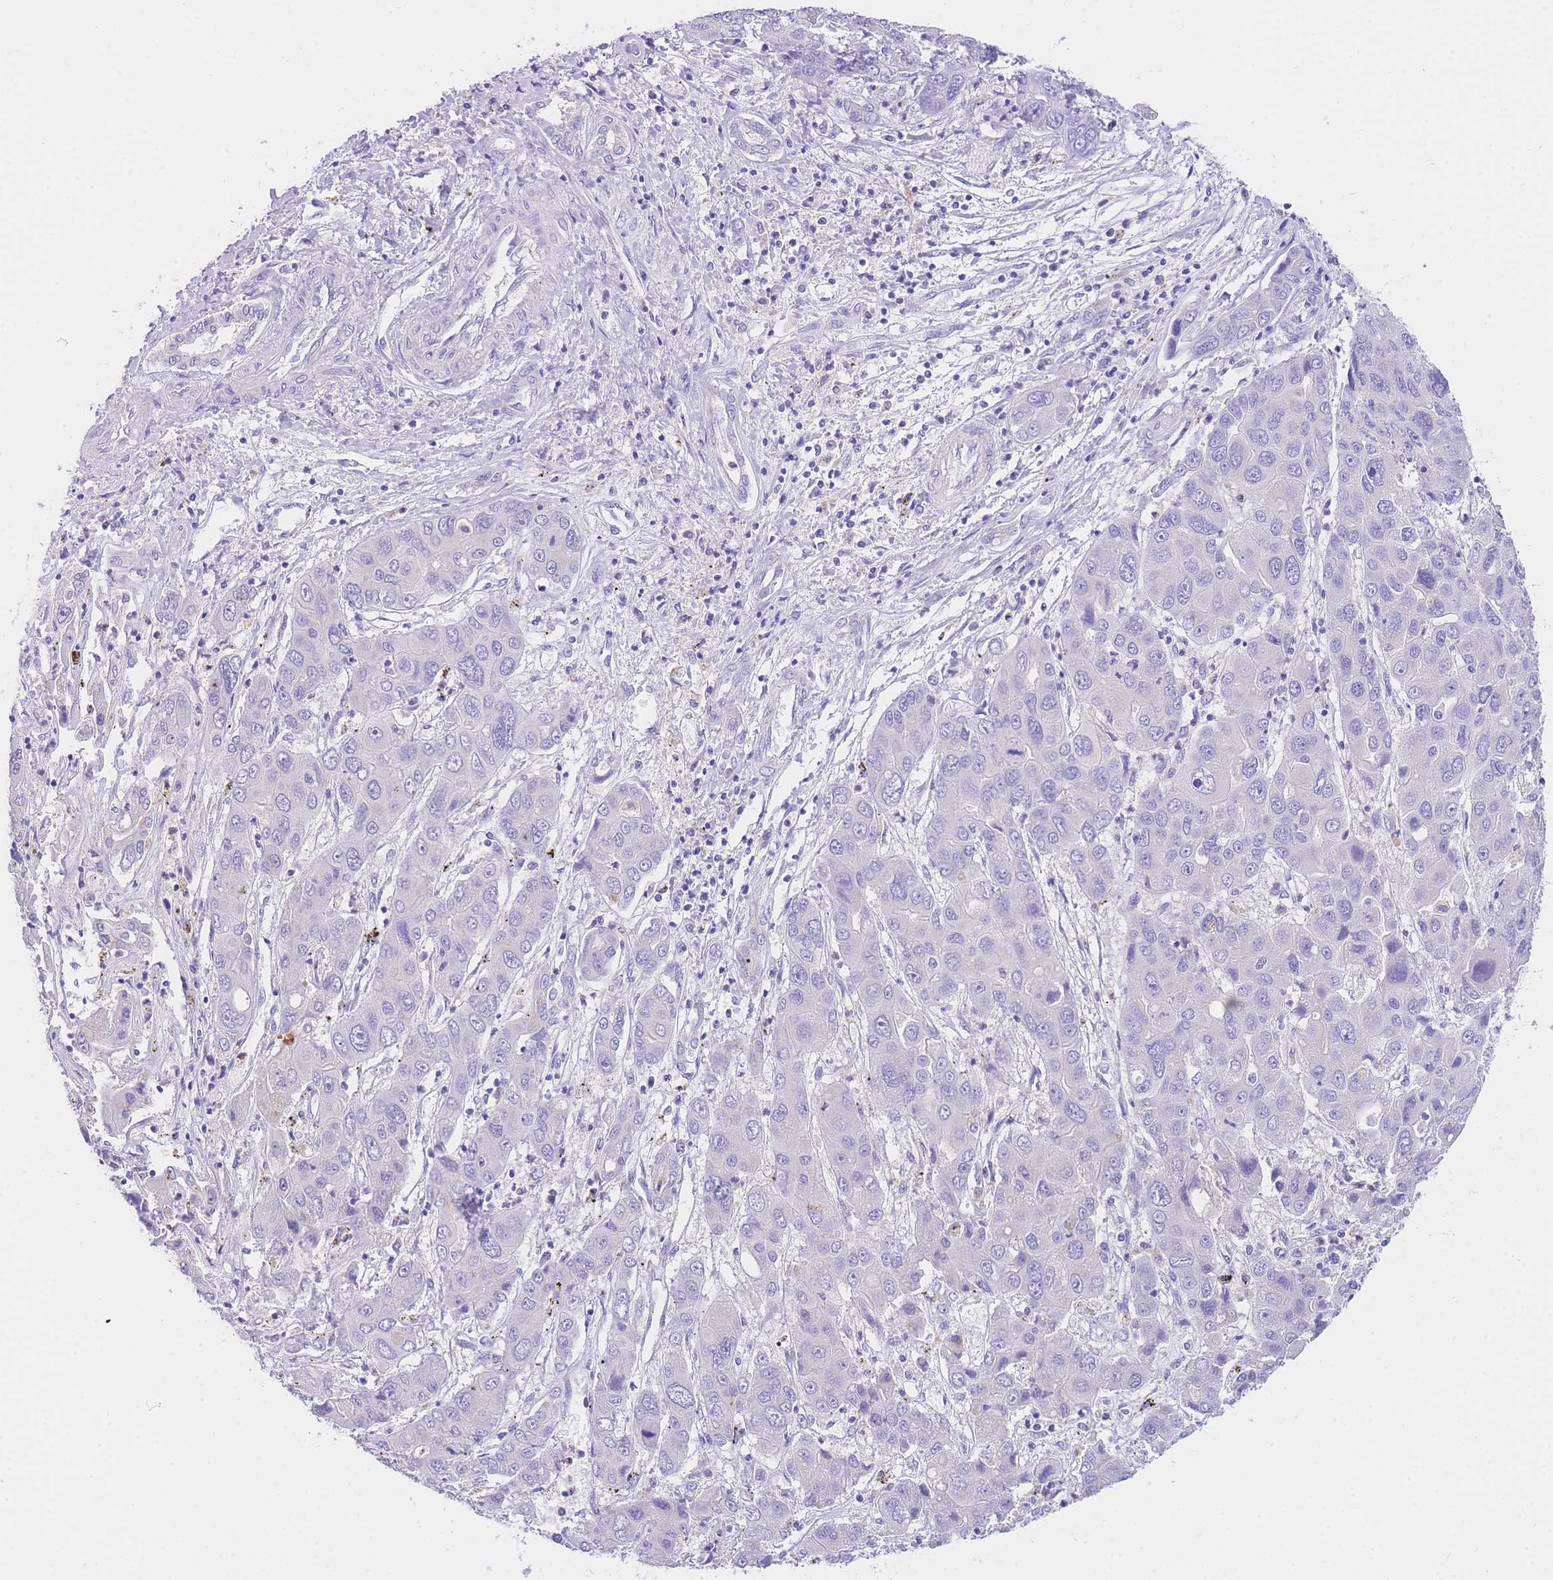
{"staining": {"intensity": "negative", "quantity": "none", "location": "none"}, "tissue": "liver cancer", "cell_type": "Tumor cells", "image_type": "cancer", "snomed": [{"axis": "morphology", "description": "Cholangiocarcinoma"}, {"axis": "topography", "description": "Liver"}], "caption": "A high-resolution image shows immunohistochemistry (IHC) staining of liver cholangiocarcinoma, which displays no significant positivity in tumor cells.", "gene": "EPN2", "patient": {"sex": "male", "age": 67}}